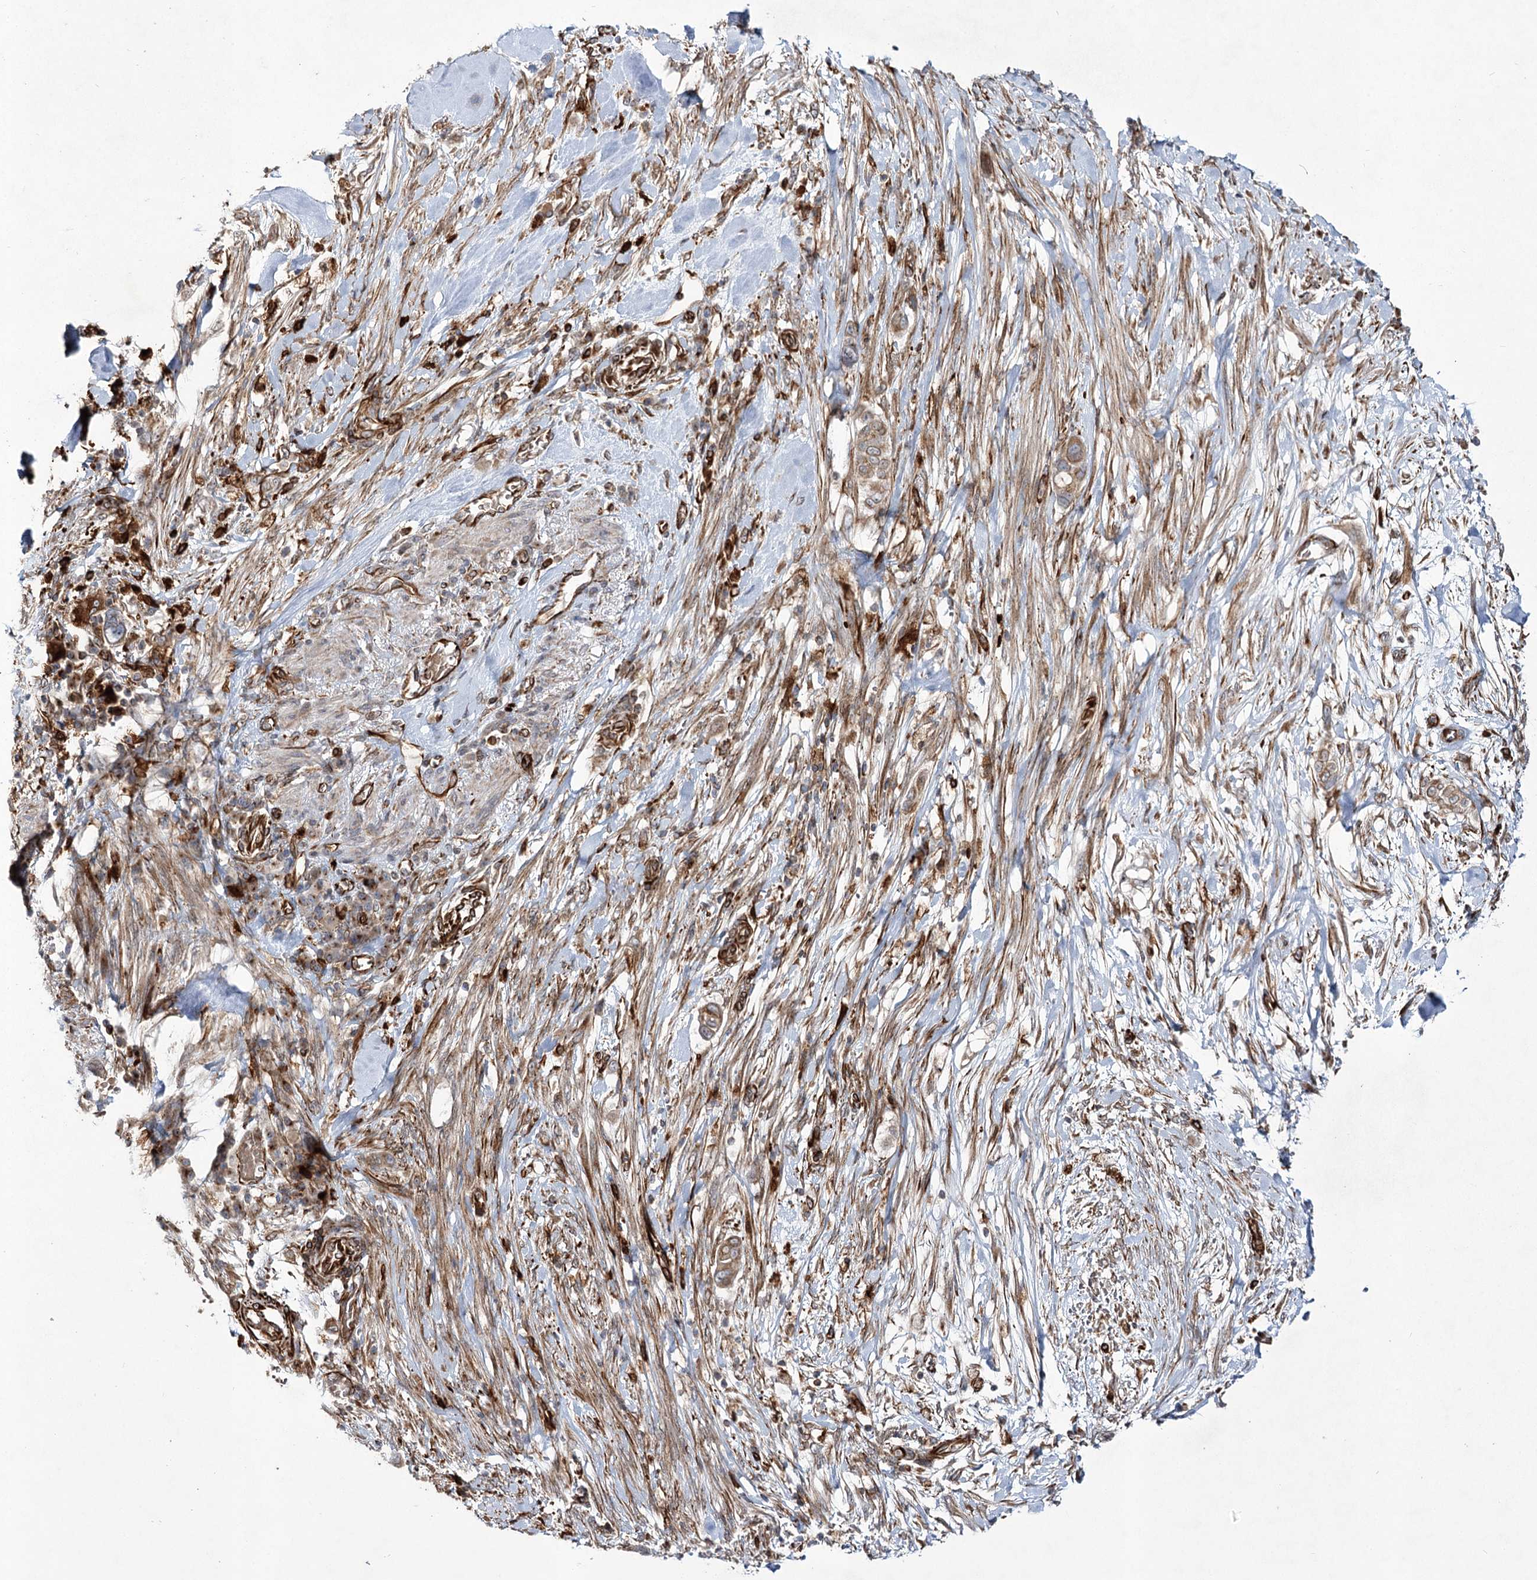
{"staining": {"intensity": "weak", "quantity": "25%-75%", "location": "cytoplasmic/membranous"}, "tissue": "pancreatic cancer", "cell_type": "Tumor cells", "image_type": "cancer", "snomed": [{"axis": "morphology", "description": "Adenocarcinoma, NOS"}, {"axis": "topography", "description": "Pancreas"}], "caption": "Immunohistochemistry (DAB) staining of pancreatic cancer (adenocarcinoma) exhibits weak cytoplasmic/membranous protein staining in about 25%-75% of tumor cells.", "gene": "DPEP2", "patient": {"sex": "male", "age": 68}}